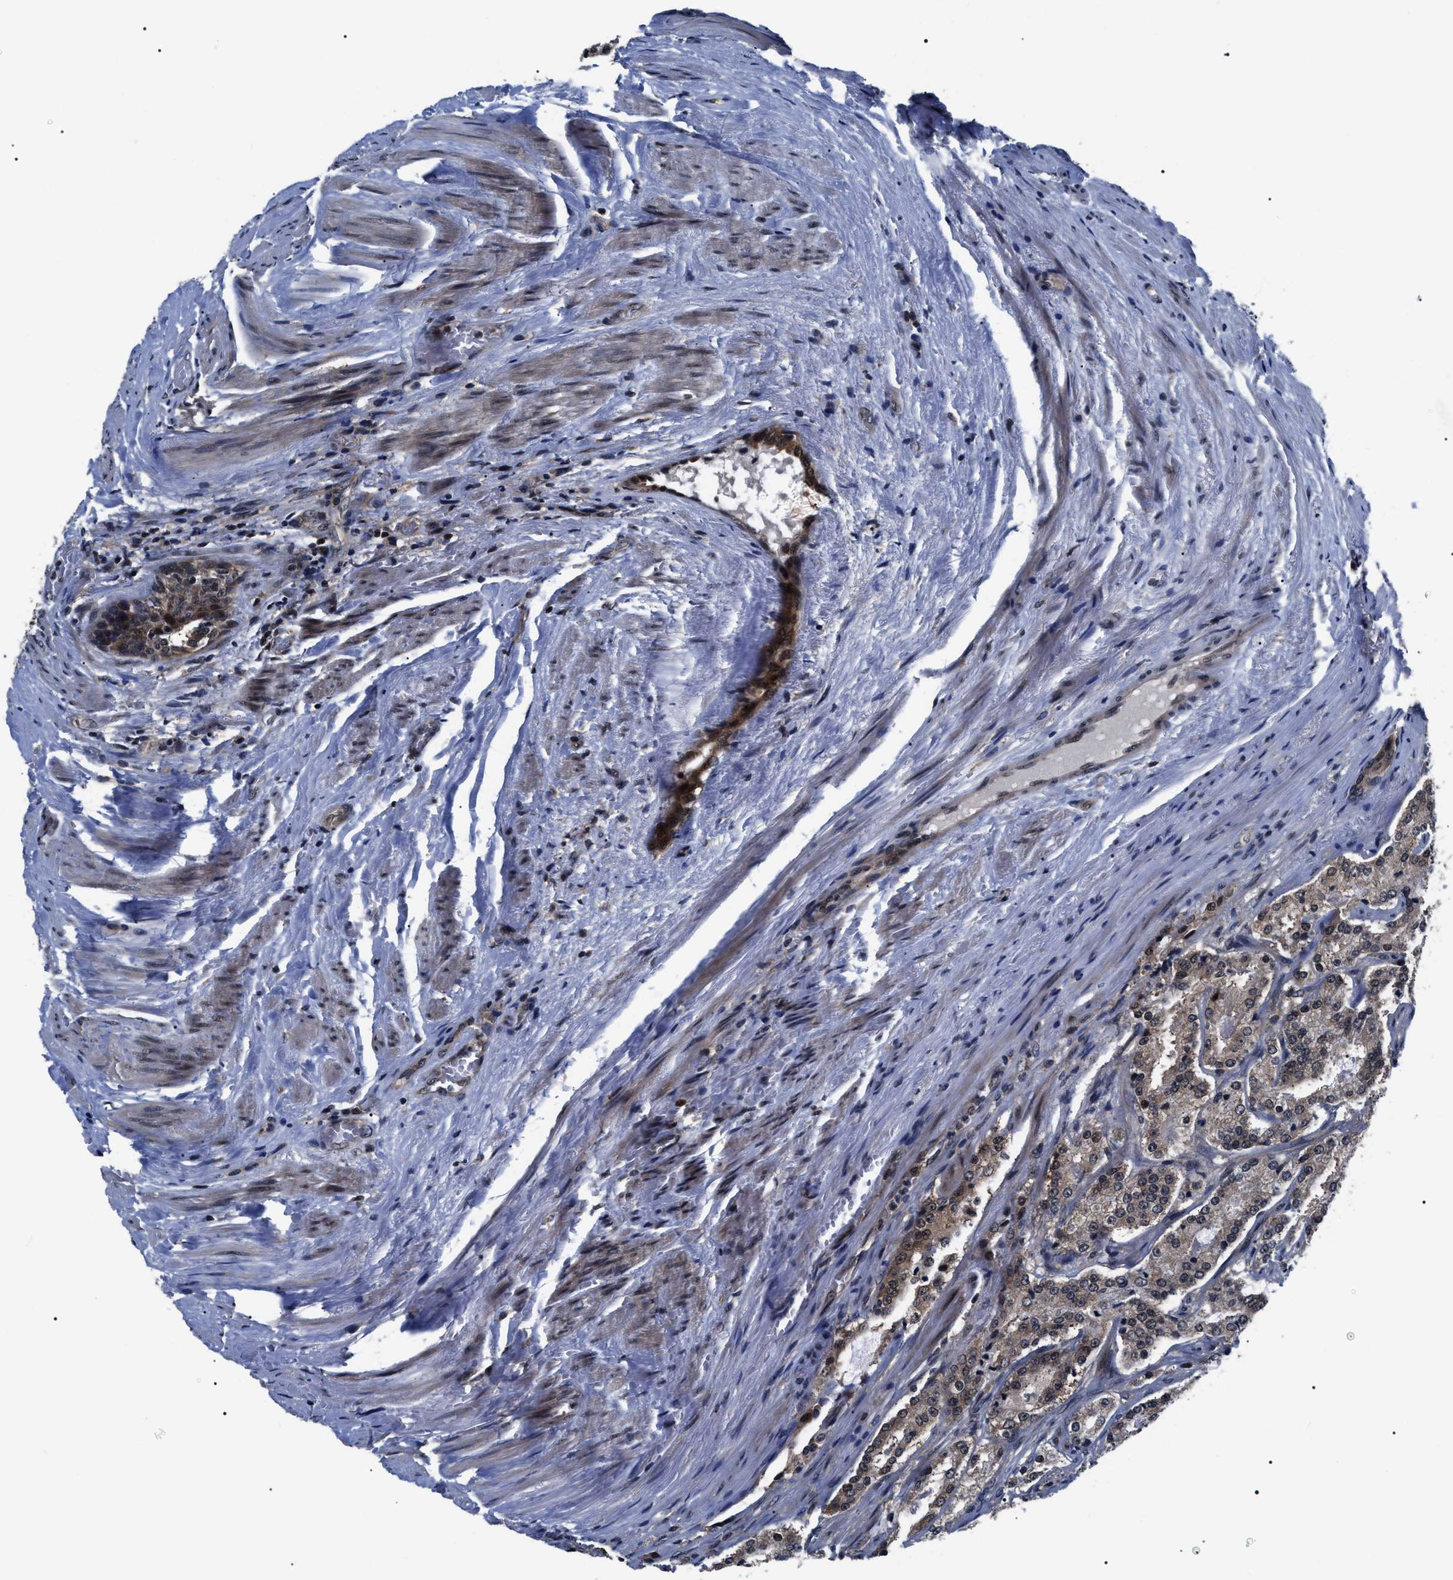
{"staining": {"intensity": "weak", "quantity": ">75%", "location": "cytoplasmic/membranous,nuclear"}, "tissue": "prostate cancer", "cell_type": "Tumor cells", "image_type": "cancer", "snomed": [{"axis": "morphology", "description": "Adenocarcinoma, Medium grade"}, {"axis": "topography", "description": "Prostate"}], "caption": "An IHC image of neoplastic tissue is shown. Protein staining in brown highlights weak cytoplasmic/membranous and nuclear positivity in prostate adenocarcinoma (medium-grade) within tumor cells.", "gene": "CSNK2A1", "patient": {"sex": "male", "age": 72}}